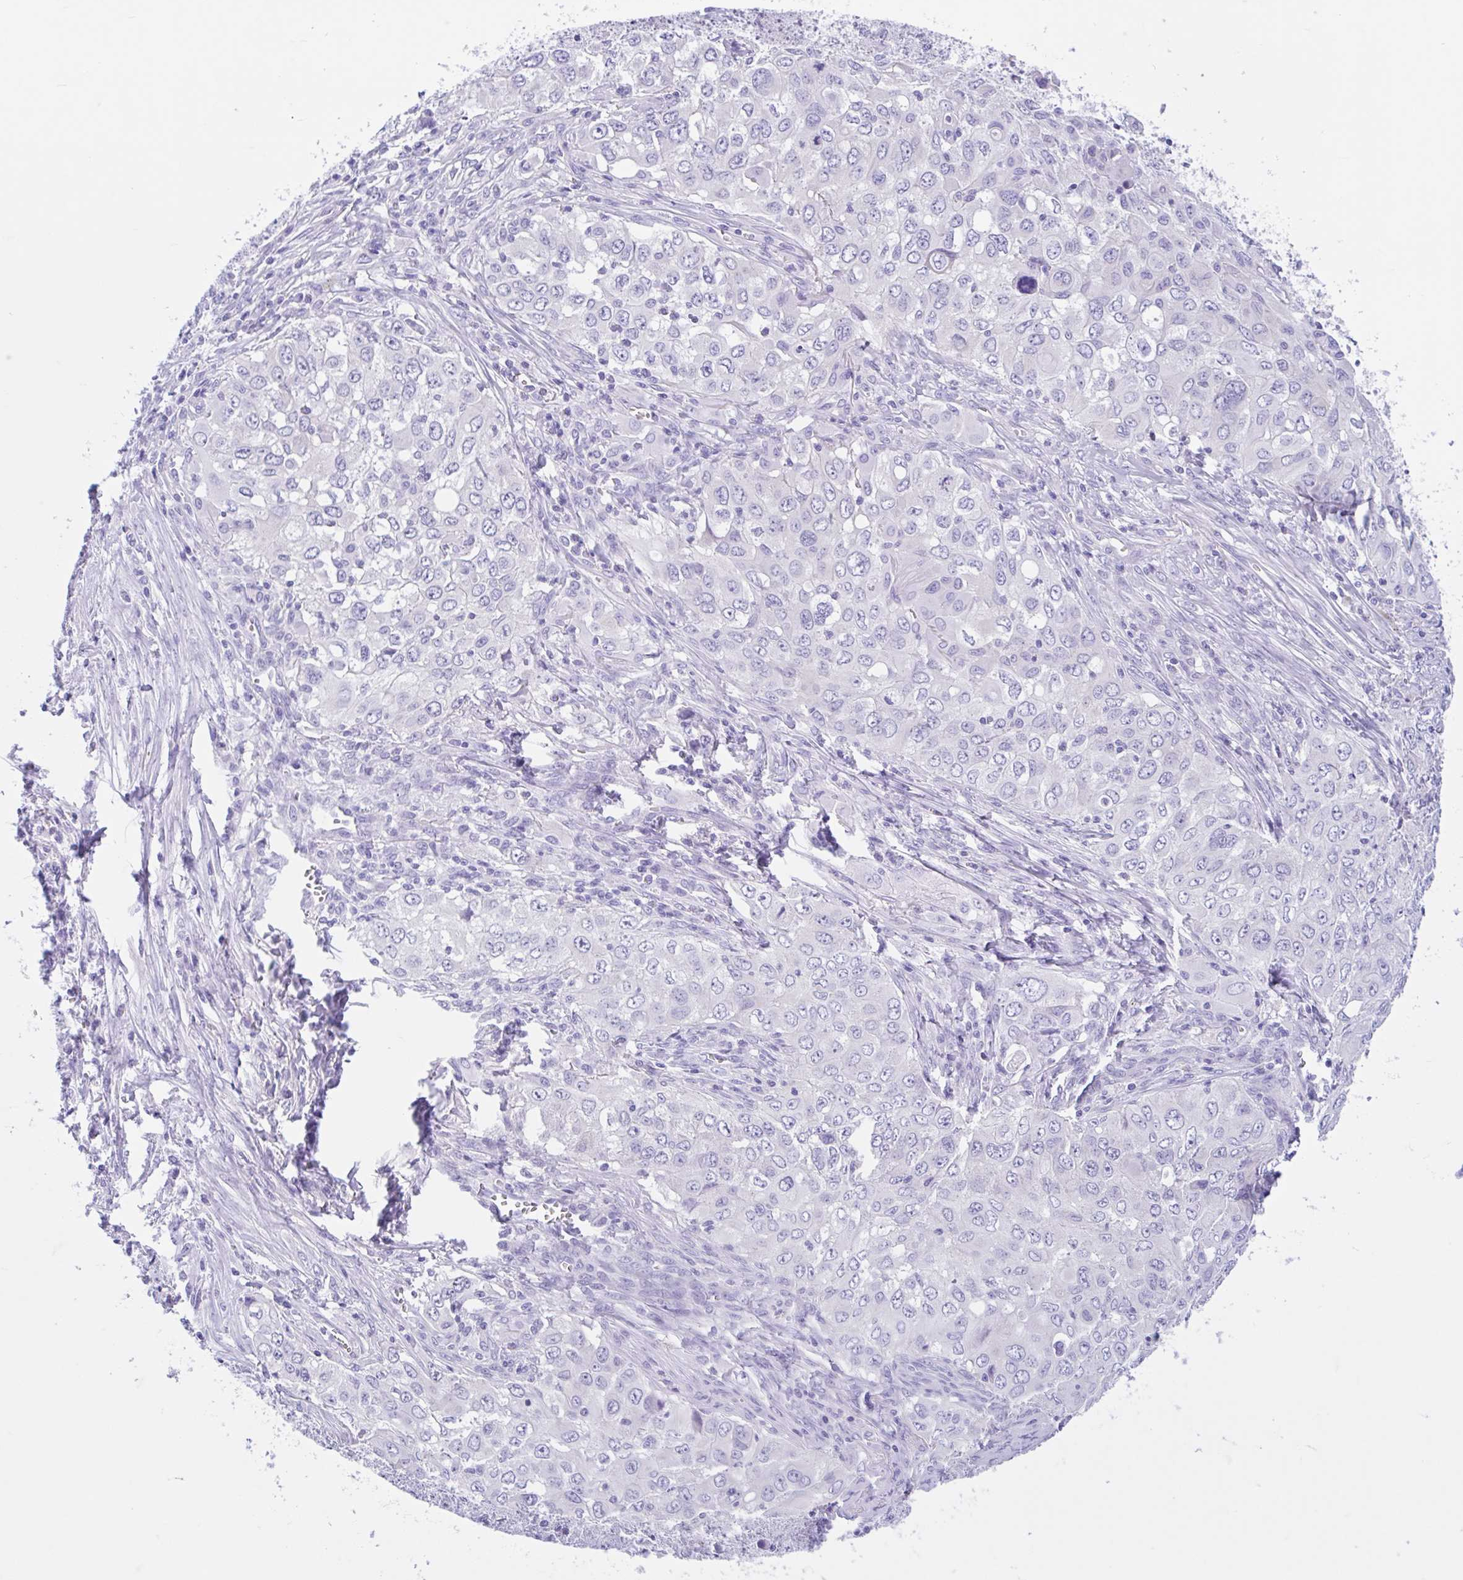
{"staining": {"intensity": "negative", "quantity": "none", "location": "none"}, "tissue": "lung cancer", "cell_type": "Tumor cells", "image_type": "cancer", "snomed": [{"axis": "morphology", "description": "Adenocarcinoma, NOS"}, {"axis": "morphology", "description": "Adenocarcinoma, metastatic, NOS"}, {"axis": "topography", "description": "Lymph node"}, {"axis": "topography", "description": "Lung"}], "caption": "This is an immunohistochemistry image of human adenocarcinoma (lung). There is no expression in tumor cells.", "gene": "TMEM79", "patient": {"sex": "female", "age": 42}}